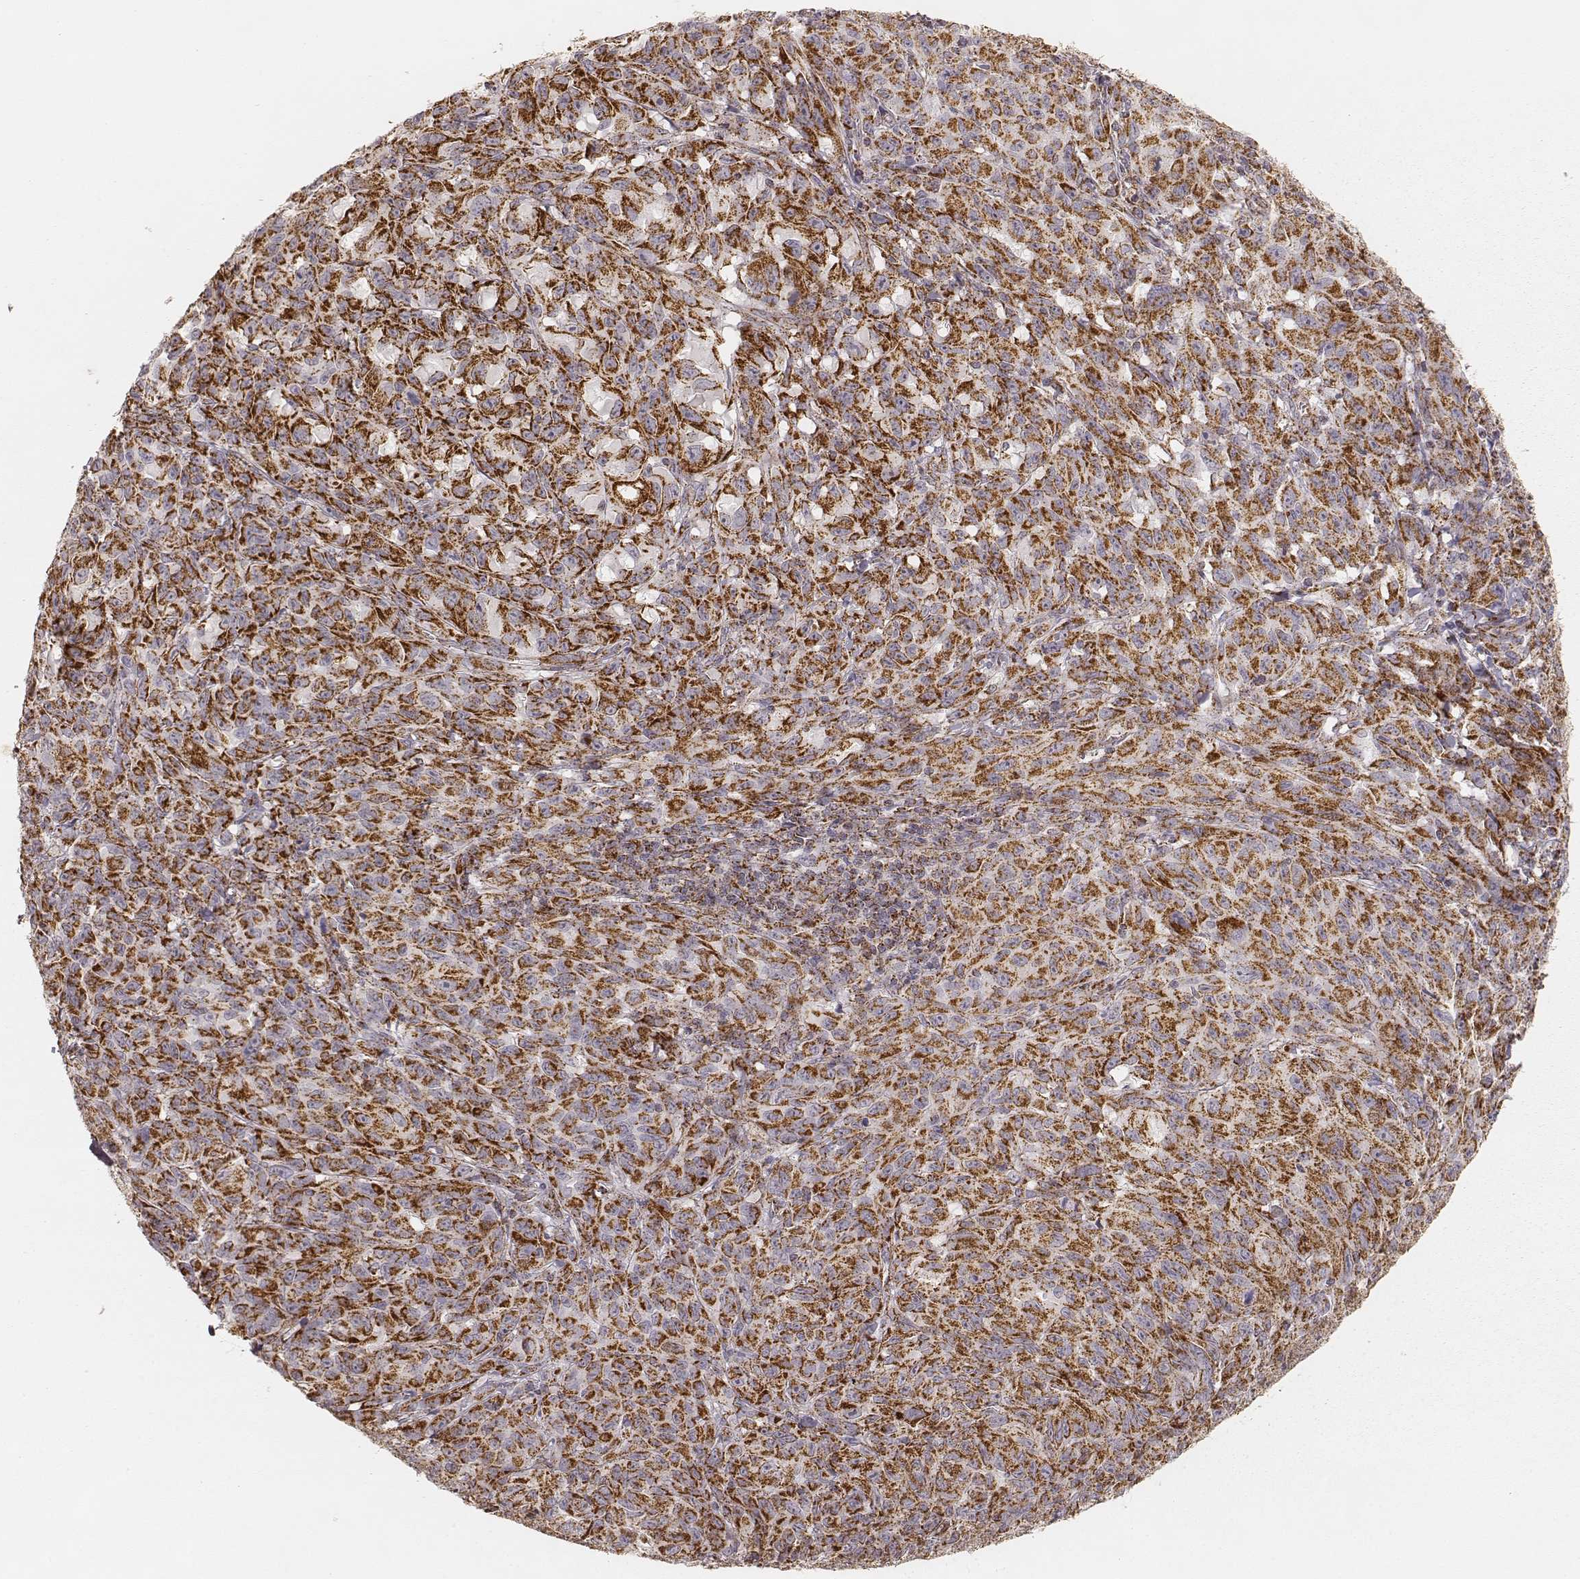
{"staining": {"intensity": "strong", "quantity": ">75%", "location": "cytoplasmic/membranous"}, "tissue": "melanoma", "cell_type": "Tumor cells", "image_type": "cancer", "snomed": [{"axis": "morphology", "description": "Malignant melanoma, NOS"}, {"axis": "topography", "description": "Vulva, labia, clitoris and Bartholin´s gland, NO"}], "caption": "High-power microscopy captured an immunohistochemistry (IHC) micrograph of malignant melanoma, revealing strong cytoplasmic/membranous expression in about >75% of tumor cells. (Stains: DAB (3,3'-diaminobenzidine) in brown, nuclei in blue, Microscopy: brightfield microscopy at high magnification).", "gene": "CS", "patient": {"sex": "female", "age": 75}}